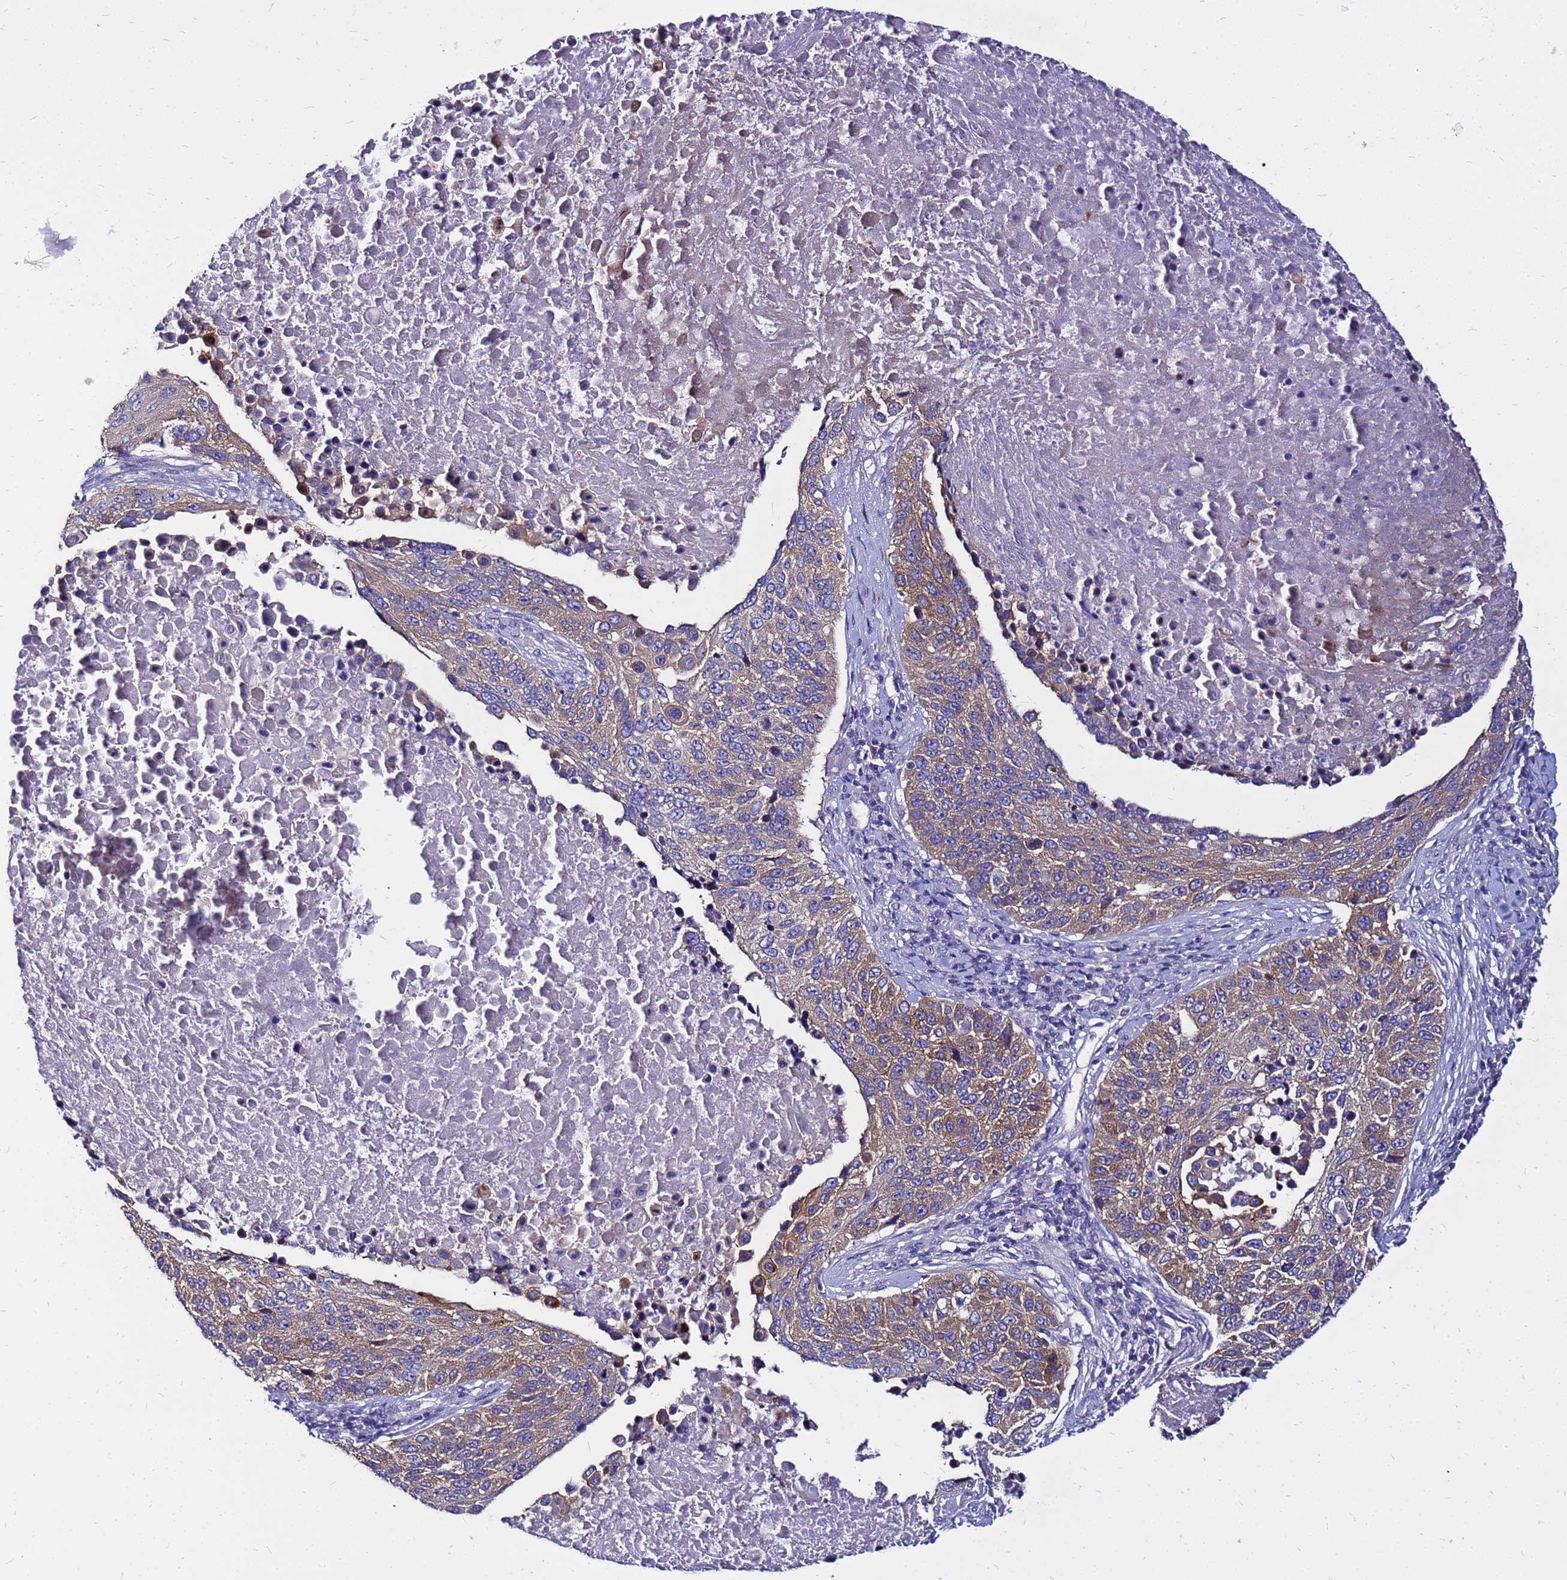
{"staining": {"intensity": "weak", "quantity": ">75%", "location": "cytoplasmic/membranous"}, "tissue": "lung cancer", "cell_type": "Tumor cells", "image_type": "cancer", "snomed": [{"axis": "morphology", "description": "Normal tissue, NOS"}, {"axis": "morphology", "description": "Squamous cell carcinoma, NOS"}, {"axis": "topography", "description": "Lymph node"}, {"axis": "topography", "description": "Lung"}], "caption": "A photomicrograph of lung squamous cell carcinoma stained for a protein displays weak cytoplasmic/membranous brown staining in tumor cells. The protein is stained brown, and the nuclei are stained in blue (DAB IHC with brightfield microscopy, high magnification).", "gene": "ARHGEF5", "patient": {"sex": "male", "age": 66}}